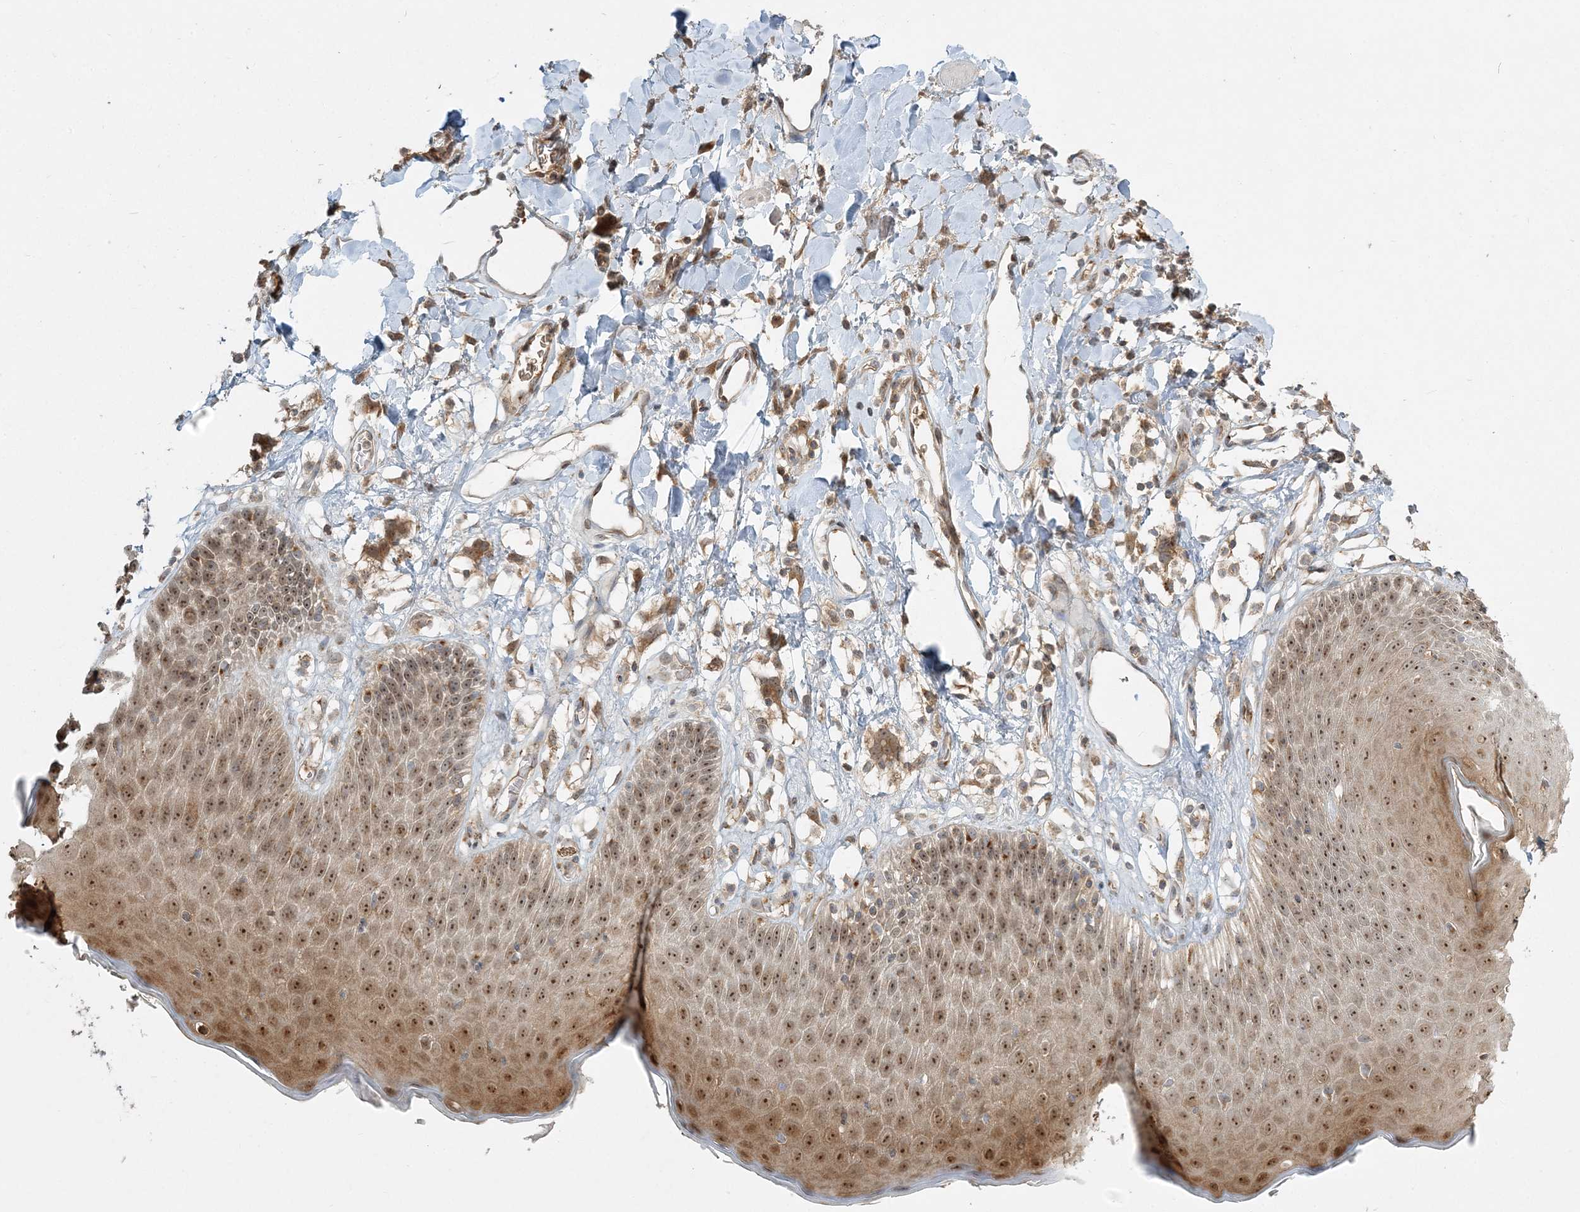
{"staining": {"intensity": "moderate", "quantity": "25%-75%", "location": "cytoplasmic/membranous,nuclear"}, "tissue": "skin", "cell_type": "Epidermal cells", "image_type": "normal", "snomed": [{"axis": "morphology", "description": "Normal tissue, NOS"}, {"axis": "topography", "description": "Vulva"}], "caption": "DAB immunohistochemical staining of benign human skin reveals moderate cytoplasmic/membranous,nuclear protein staining in approximately 25%-75% of epidermal cells.", "gene": "AP1AR", "patient": {"sex": "female", "age": 68}}